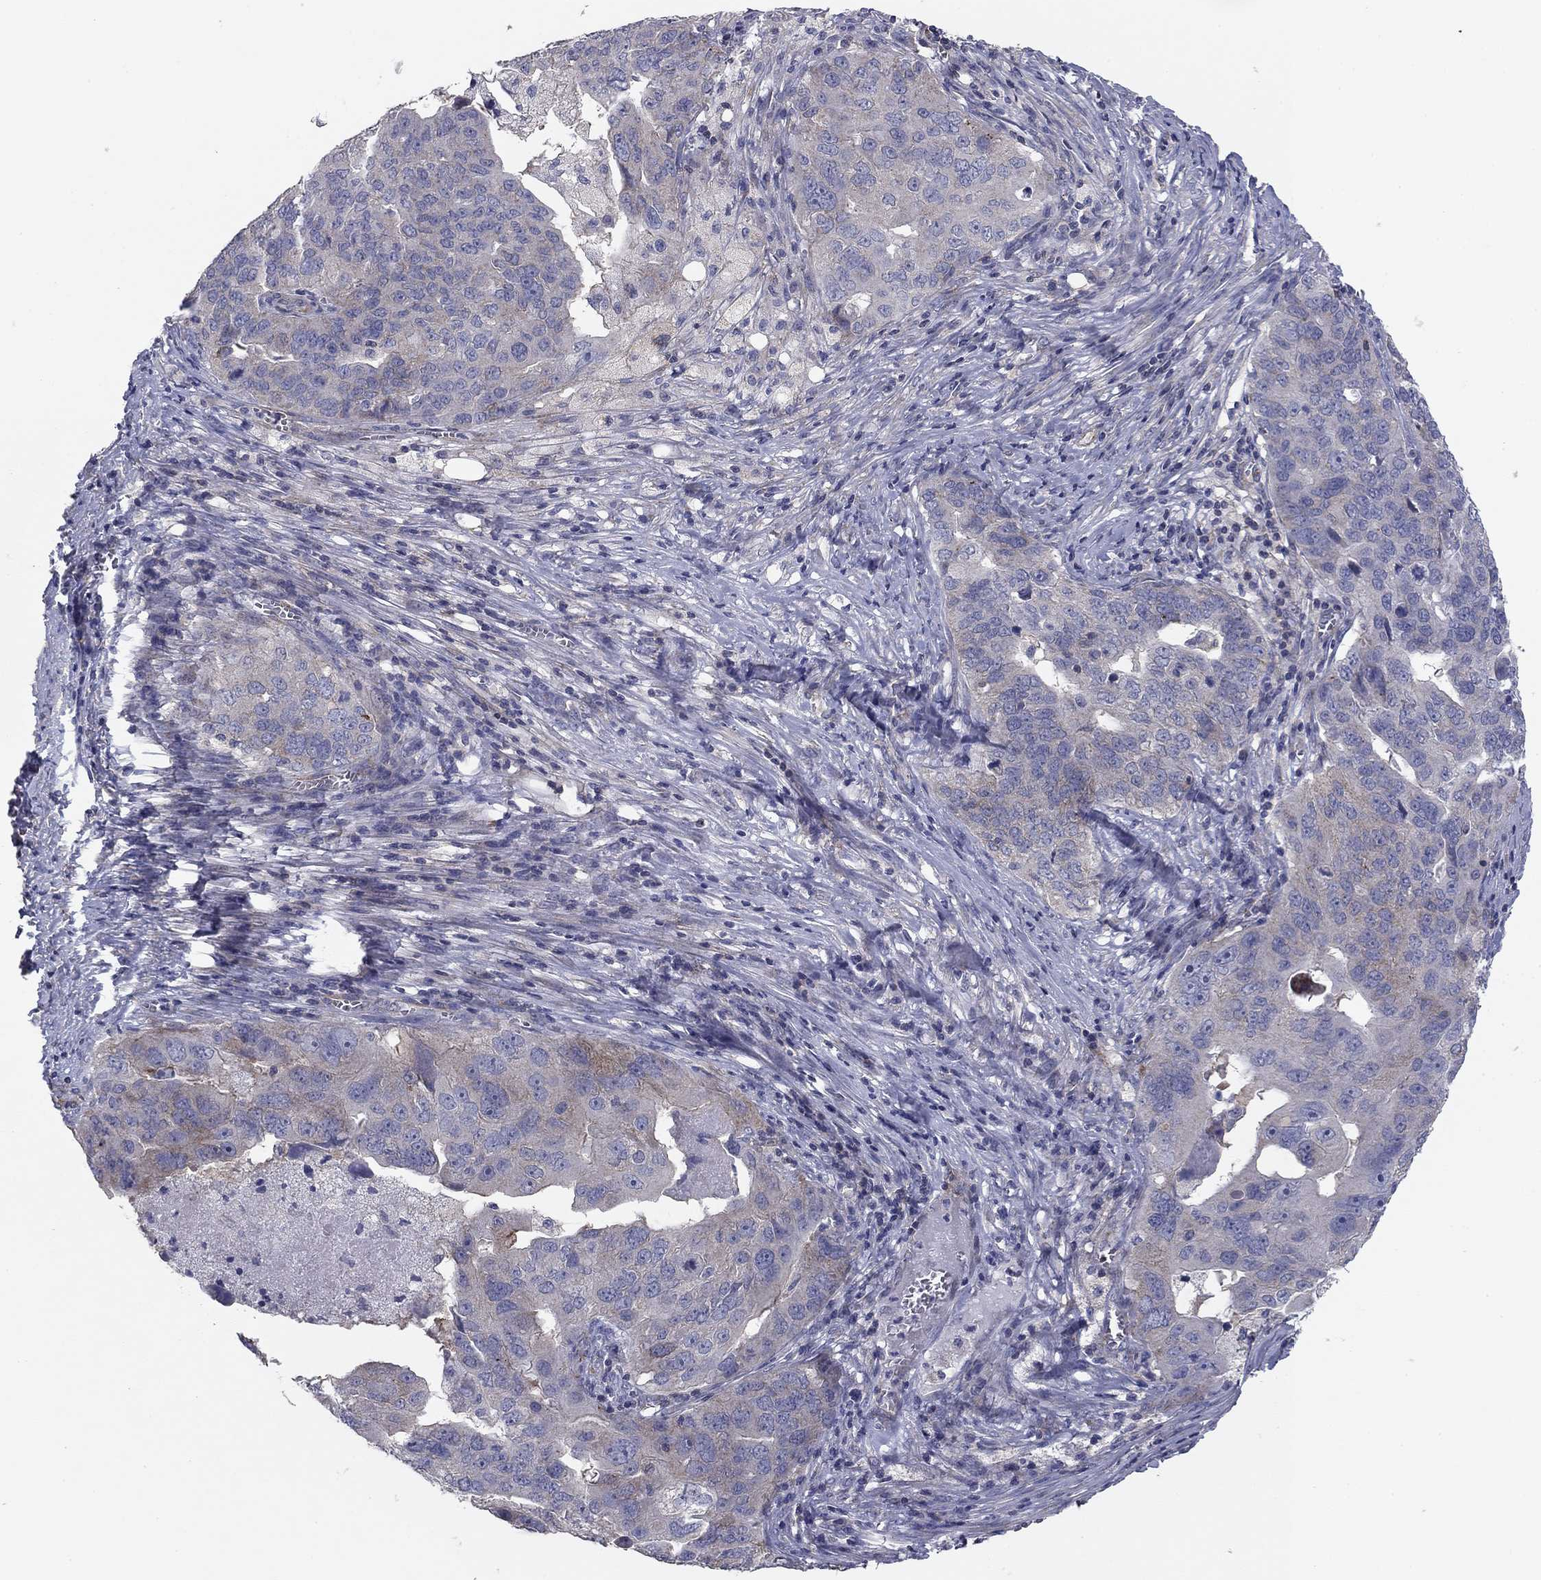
{"staining": {"intensity": "negative", "quantity": "none", "location": "none"}, "tissue": "ovarian cancer", "cell_type": "Tumor cells", "image_type": "cancer", "snomed": [{"axis": "morphology", "description": "Carcinoma, endometroid"}, {"axis": "topography", "description": "Soft tissue"}, {"axis": "topography", "description": "Ovary"}], "caption": "DAB immunohistochemical staining of ovarian cancer (endometroid carcinoma) demonstrates no significant staining in tumor cells.", "gene": "SEPTIN3", "patient": {"sex": "female", "age": 52}}